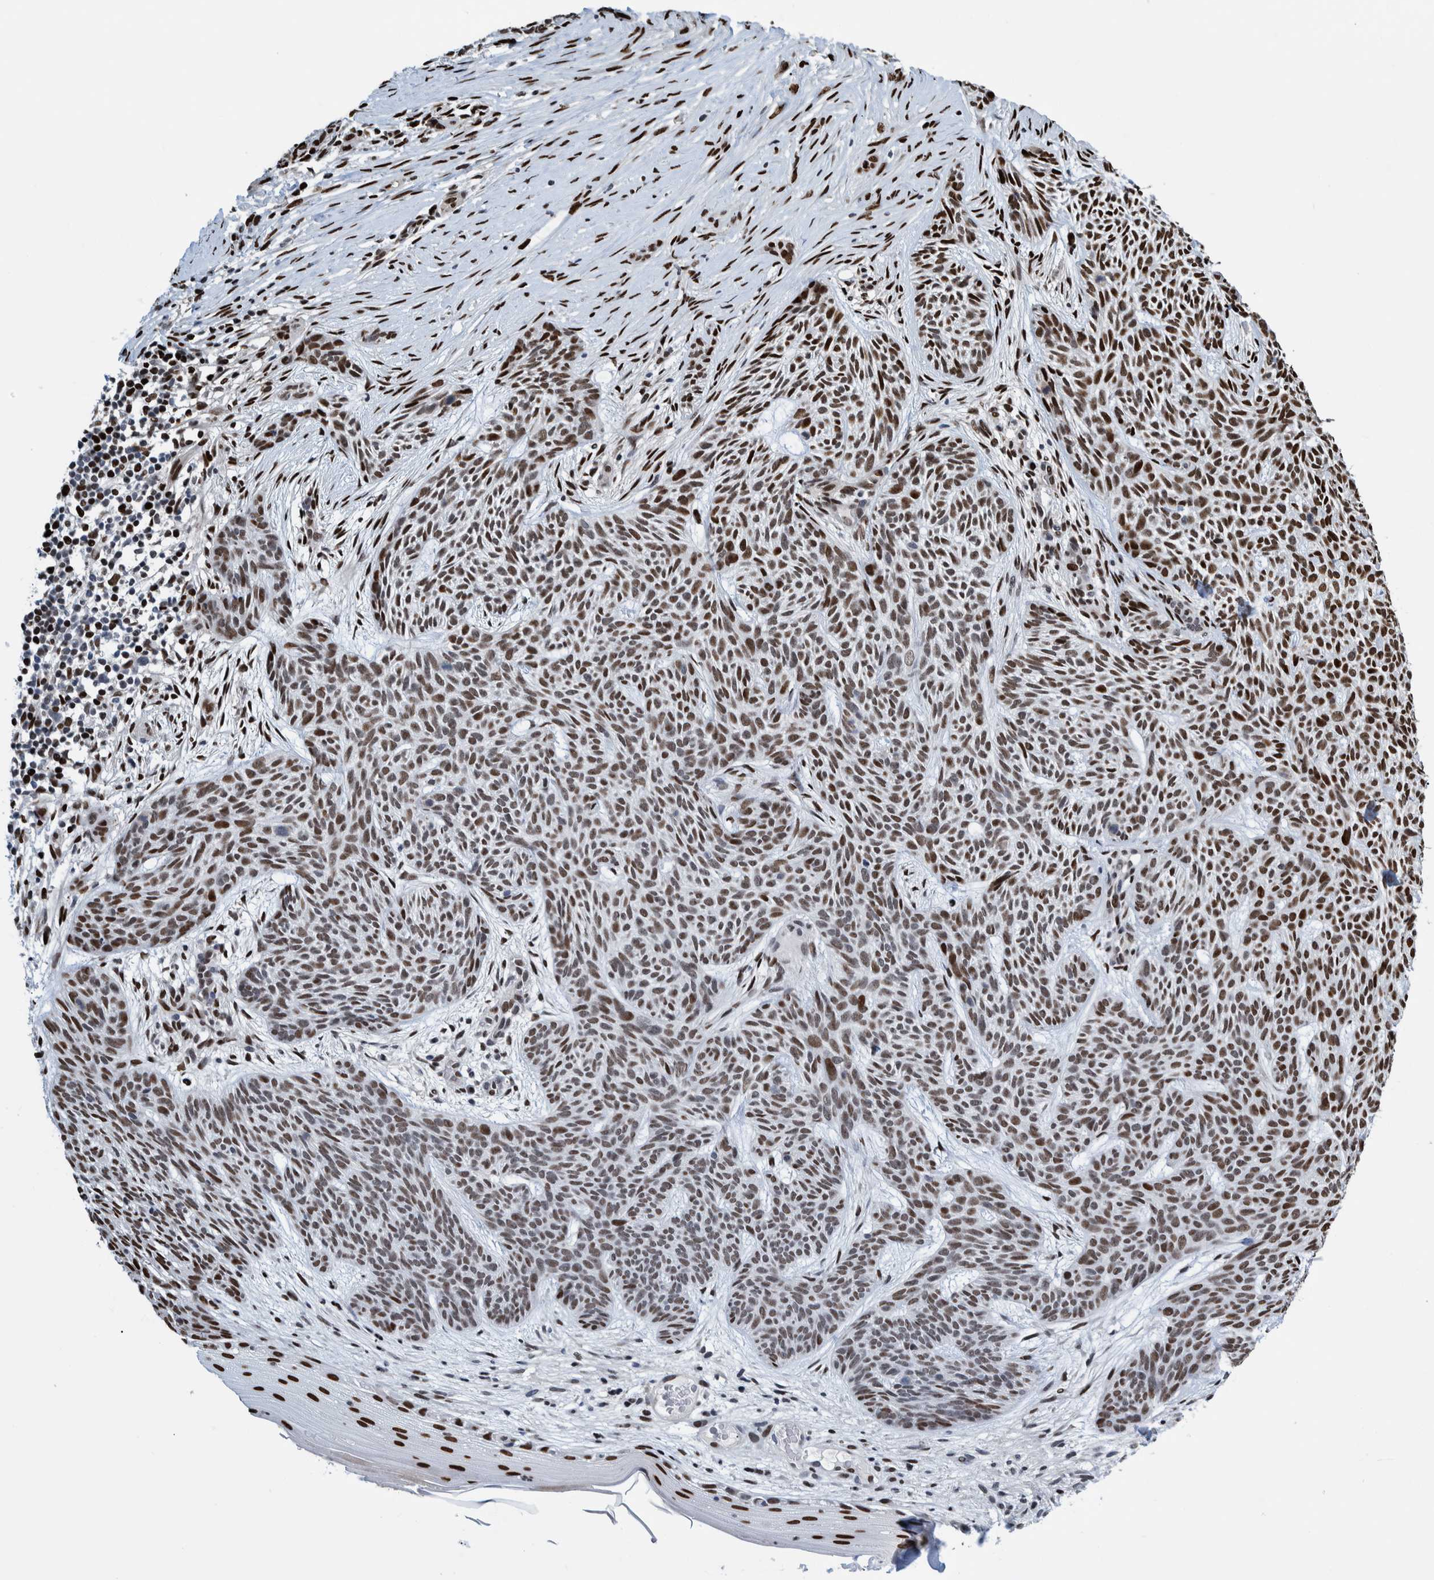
{"staining": {"intensity": "strong", "quantity": ">75%", "location": "nuclear"}, "tissue": "skin cancer", "cell_type": "Tumor cells", "image_type": "cancer", "snomed": [{"axis": "morphology", "description": "Basal cell carcinoma"}, {"axis": "topography", "description": "Skin"}], "caption": "Skin cancer (basal cell carcinoma) tissue demonstrates strong nuclear positivity in about >75% of tumor cells", "gene": "HEATR9", "patient": {"sex": "female", "age": 59}}